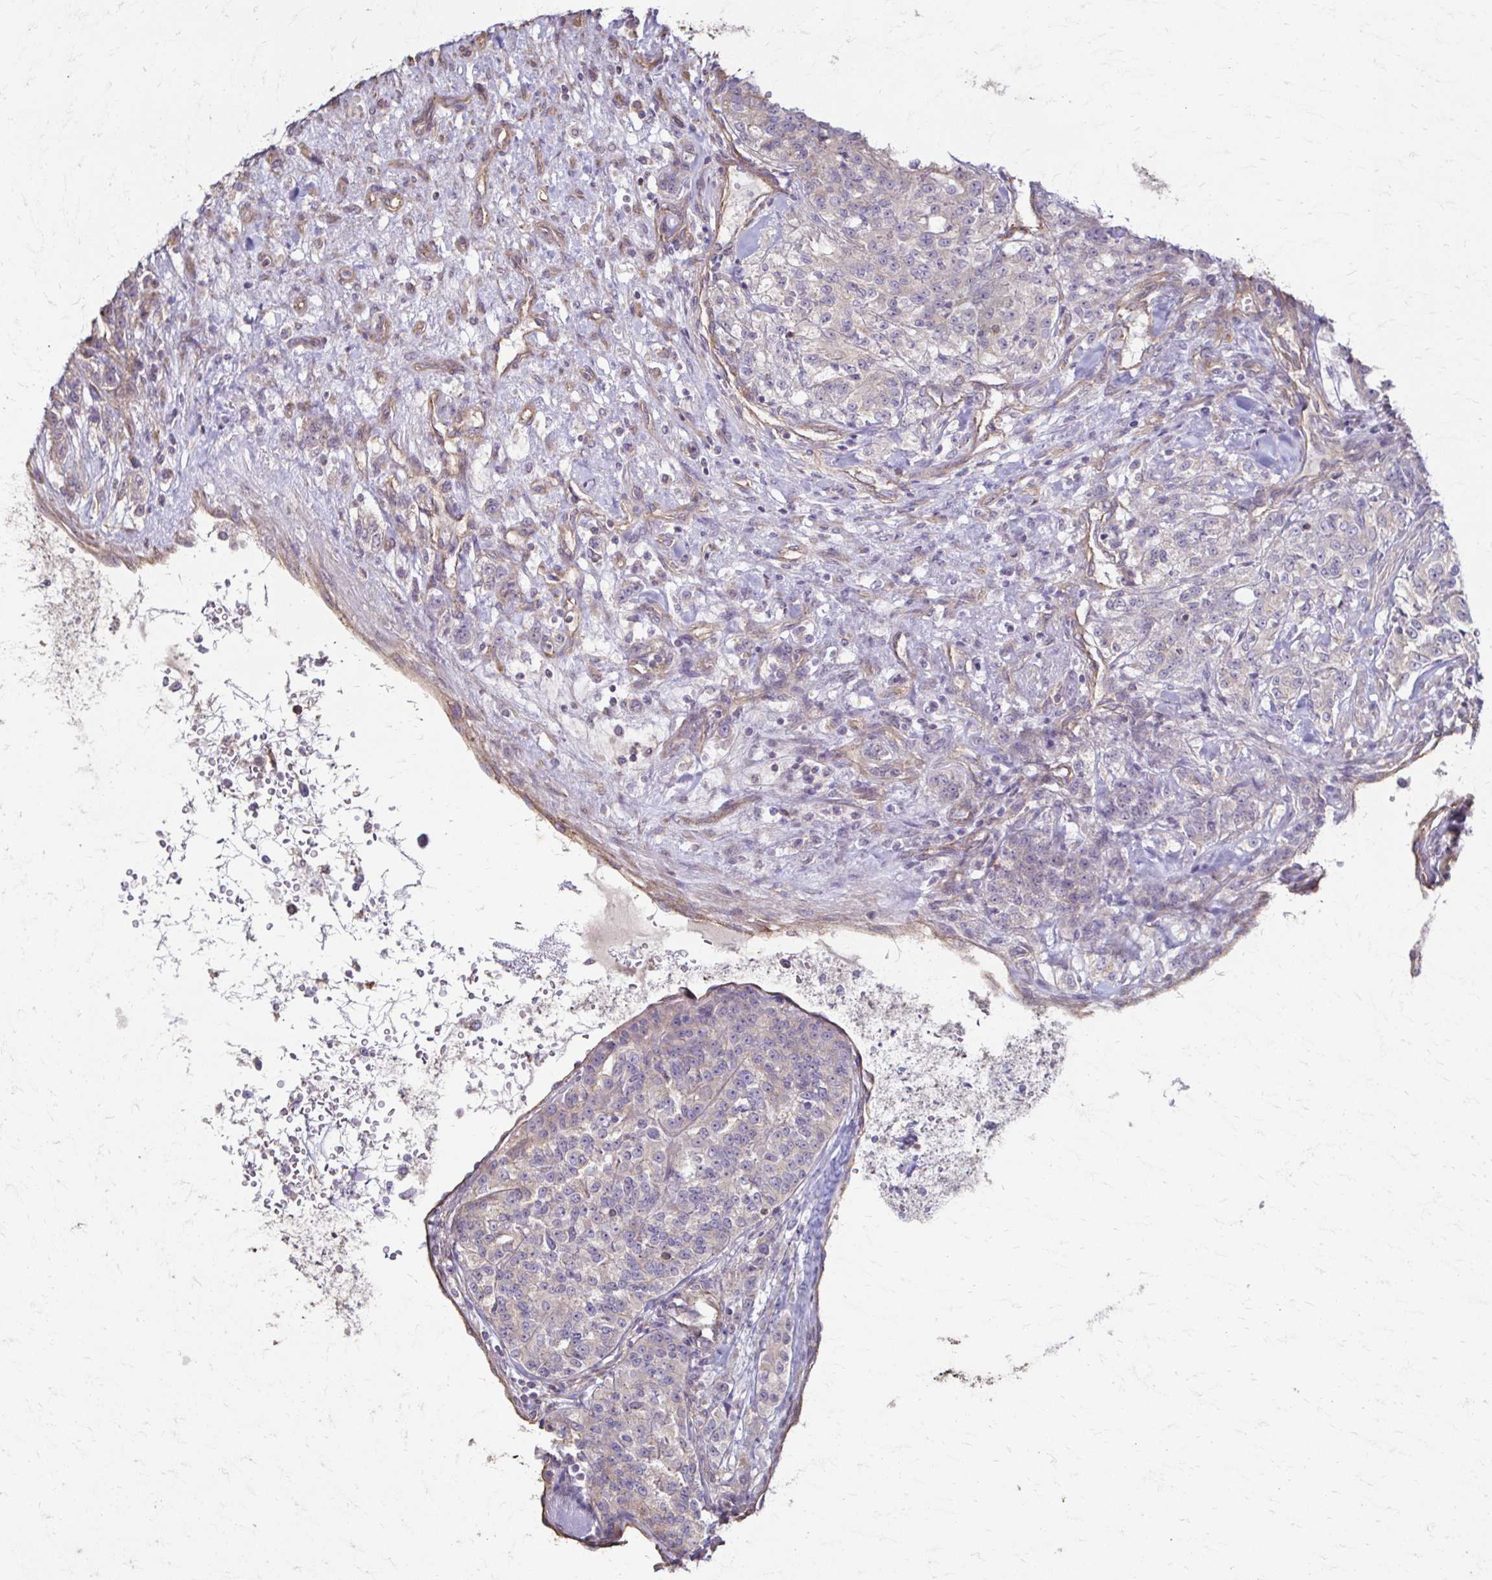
{"staining": {"intensity": "negative", "quantity": "none", "location": "none"}, "tissue": "renal cancer", "cell_type": "Tumor cells", "image_type": "cancer", "snomed": [{"axis": "morphology", "description": "Adenocarcinoma, NOS"}, {"axis": "topography", "description": "Kidney"}], "caption": "Immunohistochemistry (IHC) micrograph of adenocarcinoma (renal) stained for a protein (brown), which demonstrates no positivity in tumor cells.", "gene": "IL18BP", "patient": {"sex": "female", "age": 63}}